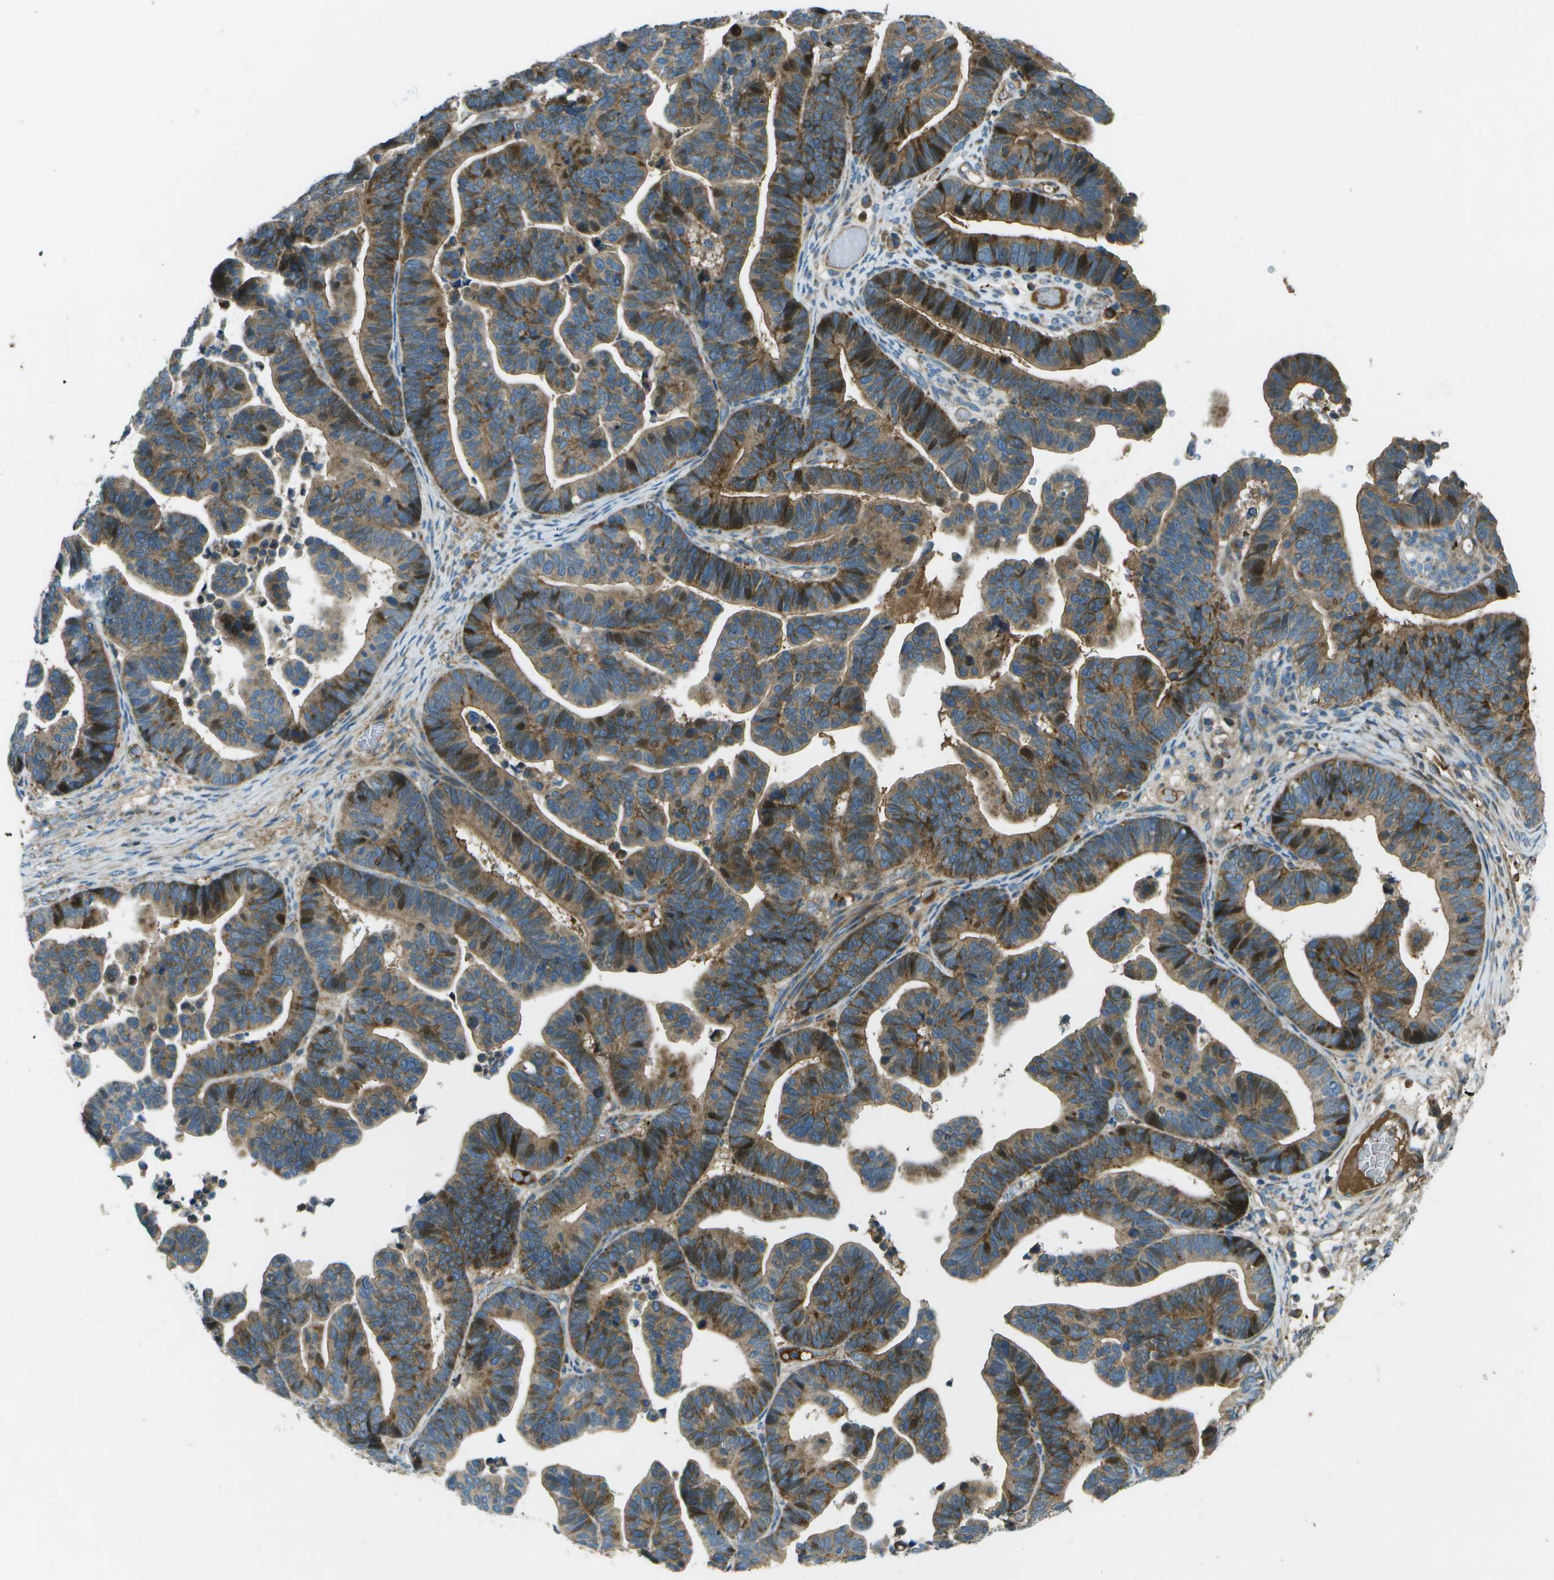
{"staining": {"intensity": "moderate", "quantity": ">75%", "location": "cytoplasmic/membranous"}, "tissue": "ovarian cancer", "cell_type": "Tumor cells", "image_type": "cancer", "snomed": [{"axis": "morphology", "description": "Cystadenocarcinoma, serous, NOS"}, {"axis": "topography", "description": "Ovary"}], "caption": "Immunohistochemical staining of human ovarian serous cystadenocarcinoma exhibits medium levels of moderate cytoplasmic/membranous staining in about >75% of tumor cells.", "gene": "PXYLP1", "patient": {"sex": "female", "age": 56}}